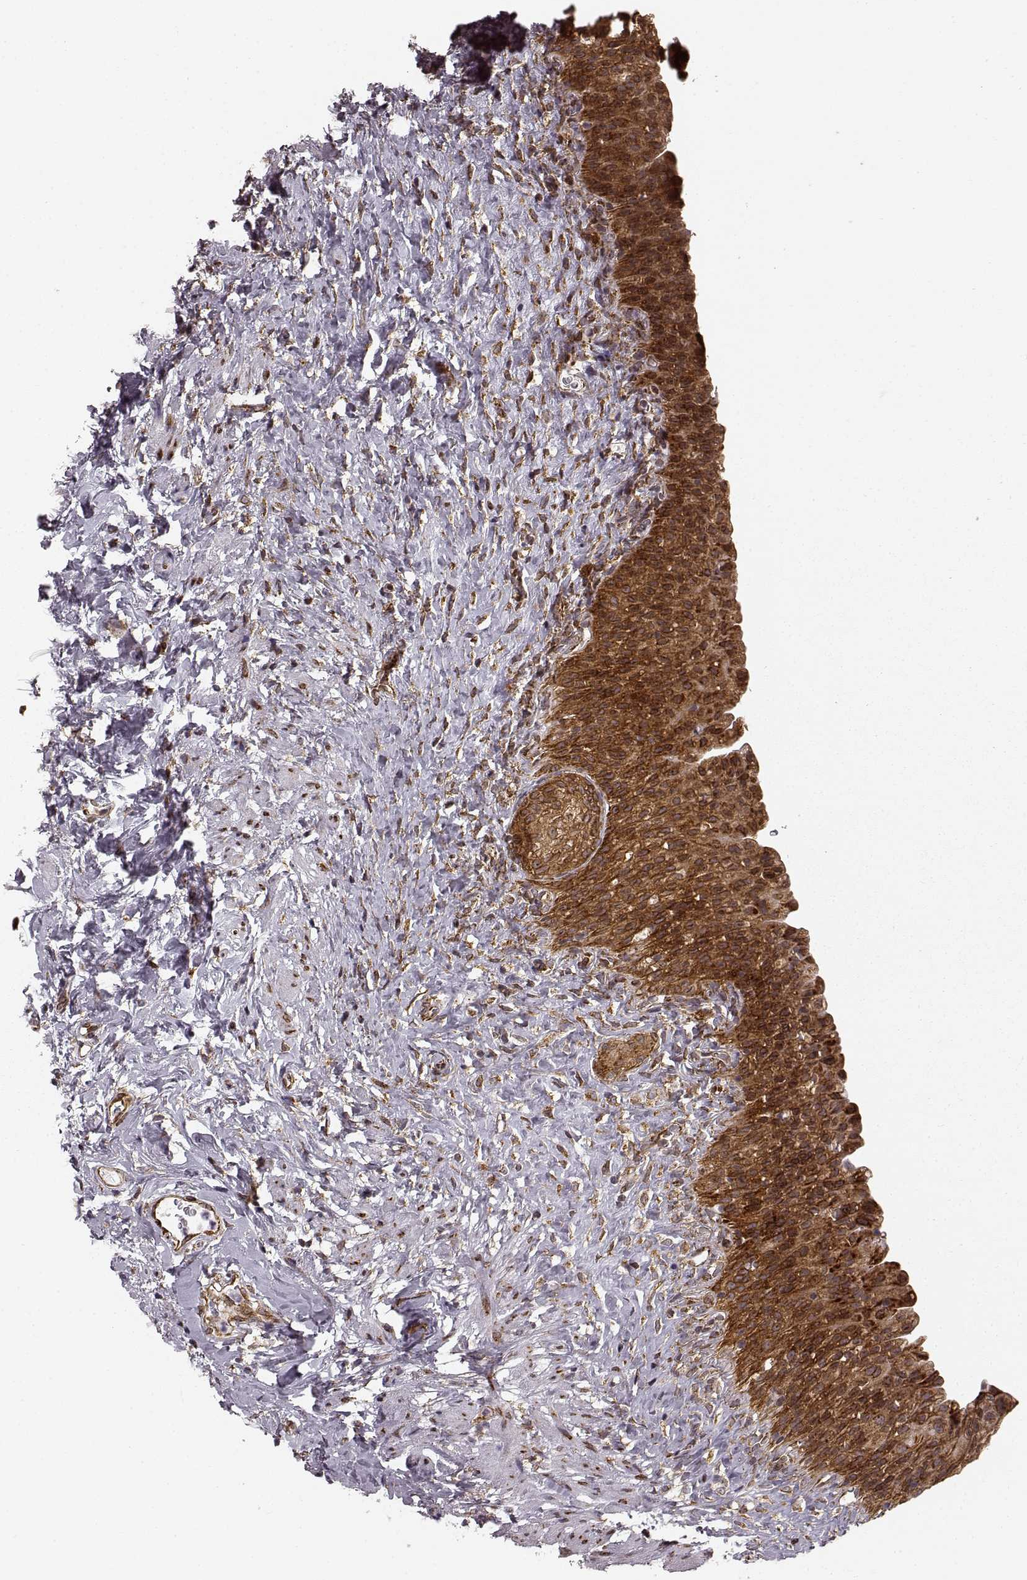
{"staining": {"intensity": "strong", "quantity": ">75%", "location": "cytoplasmic/membranous"}, "tissue": "urinary bladder", "cell_type": "Urothelial cells", "image_type": "normal", "snomed": [{"axis": "morphology", "description": "Normal tissue, NOS"}, {"axis": "topography", "description": "Urinary bladder"}], "caption": "A brown stain shows strong cytoplasmic/membranous positivity of a protein in urothelial cells of normal urinary bladder. (DAB IHC with brightfield microscopy, high magnification).", "gene": "TMEM14A", "patient": {"sex": "male", "age": 76}}